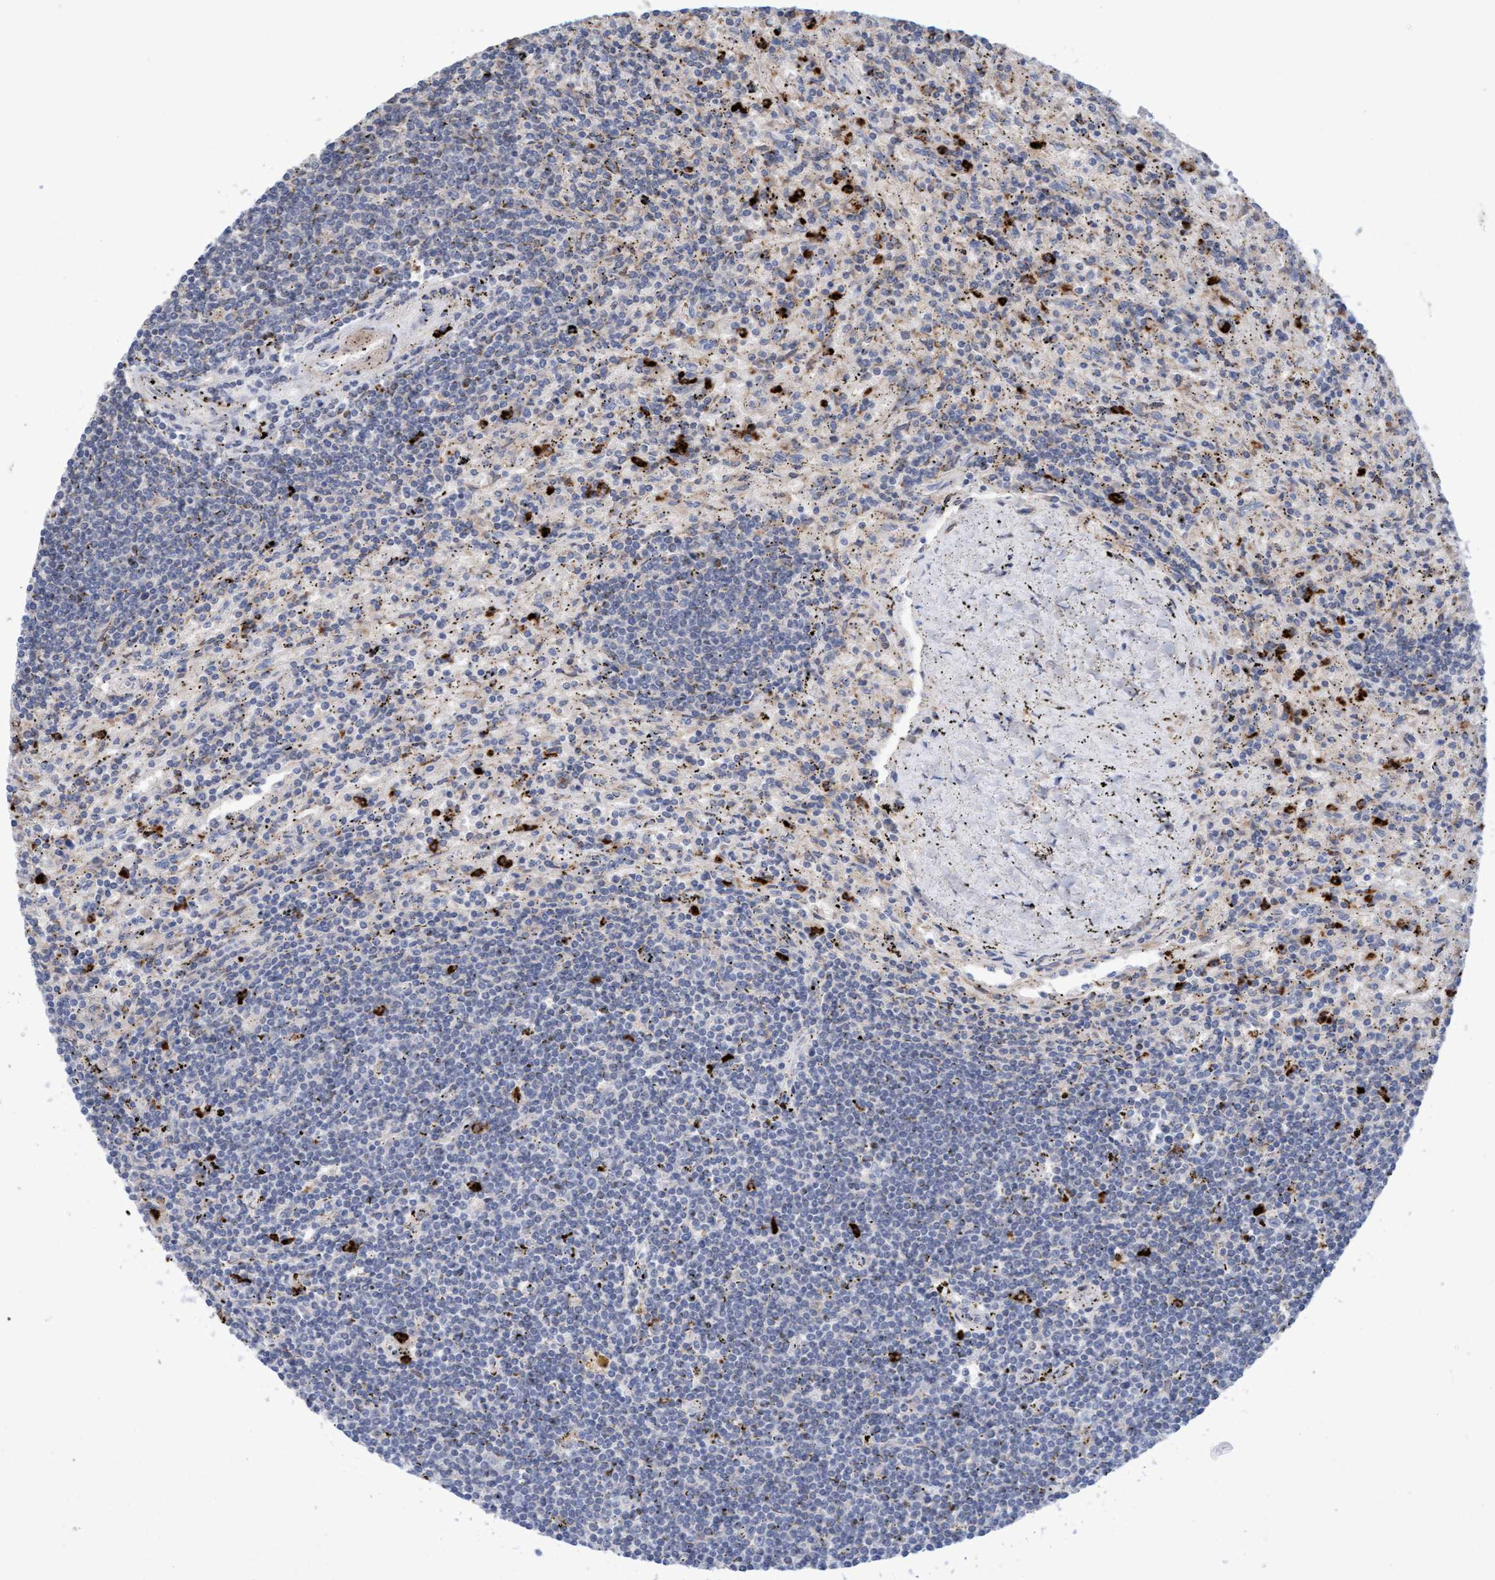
{"staining": {"intensity": "negative", "quantity": "none", "location": "none"}, "tissue": "lymphoma", "cell_type": "Tumor cells", "image_type": "cancer", "snomed": [{"axis": "morphology", "description": "Malignant lymphoma, non-Hodgkin's type, Low grade"}, {"axis": "topography", "description": "Spleen"}], "caption": "DAB immunohistochemical staining of lymphoma demonstrates no significant positivity in tumor cells.", "gene": "MMP8", "patient": {"sex": "male", "age": 76}}